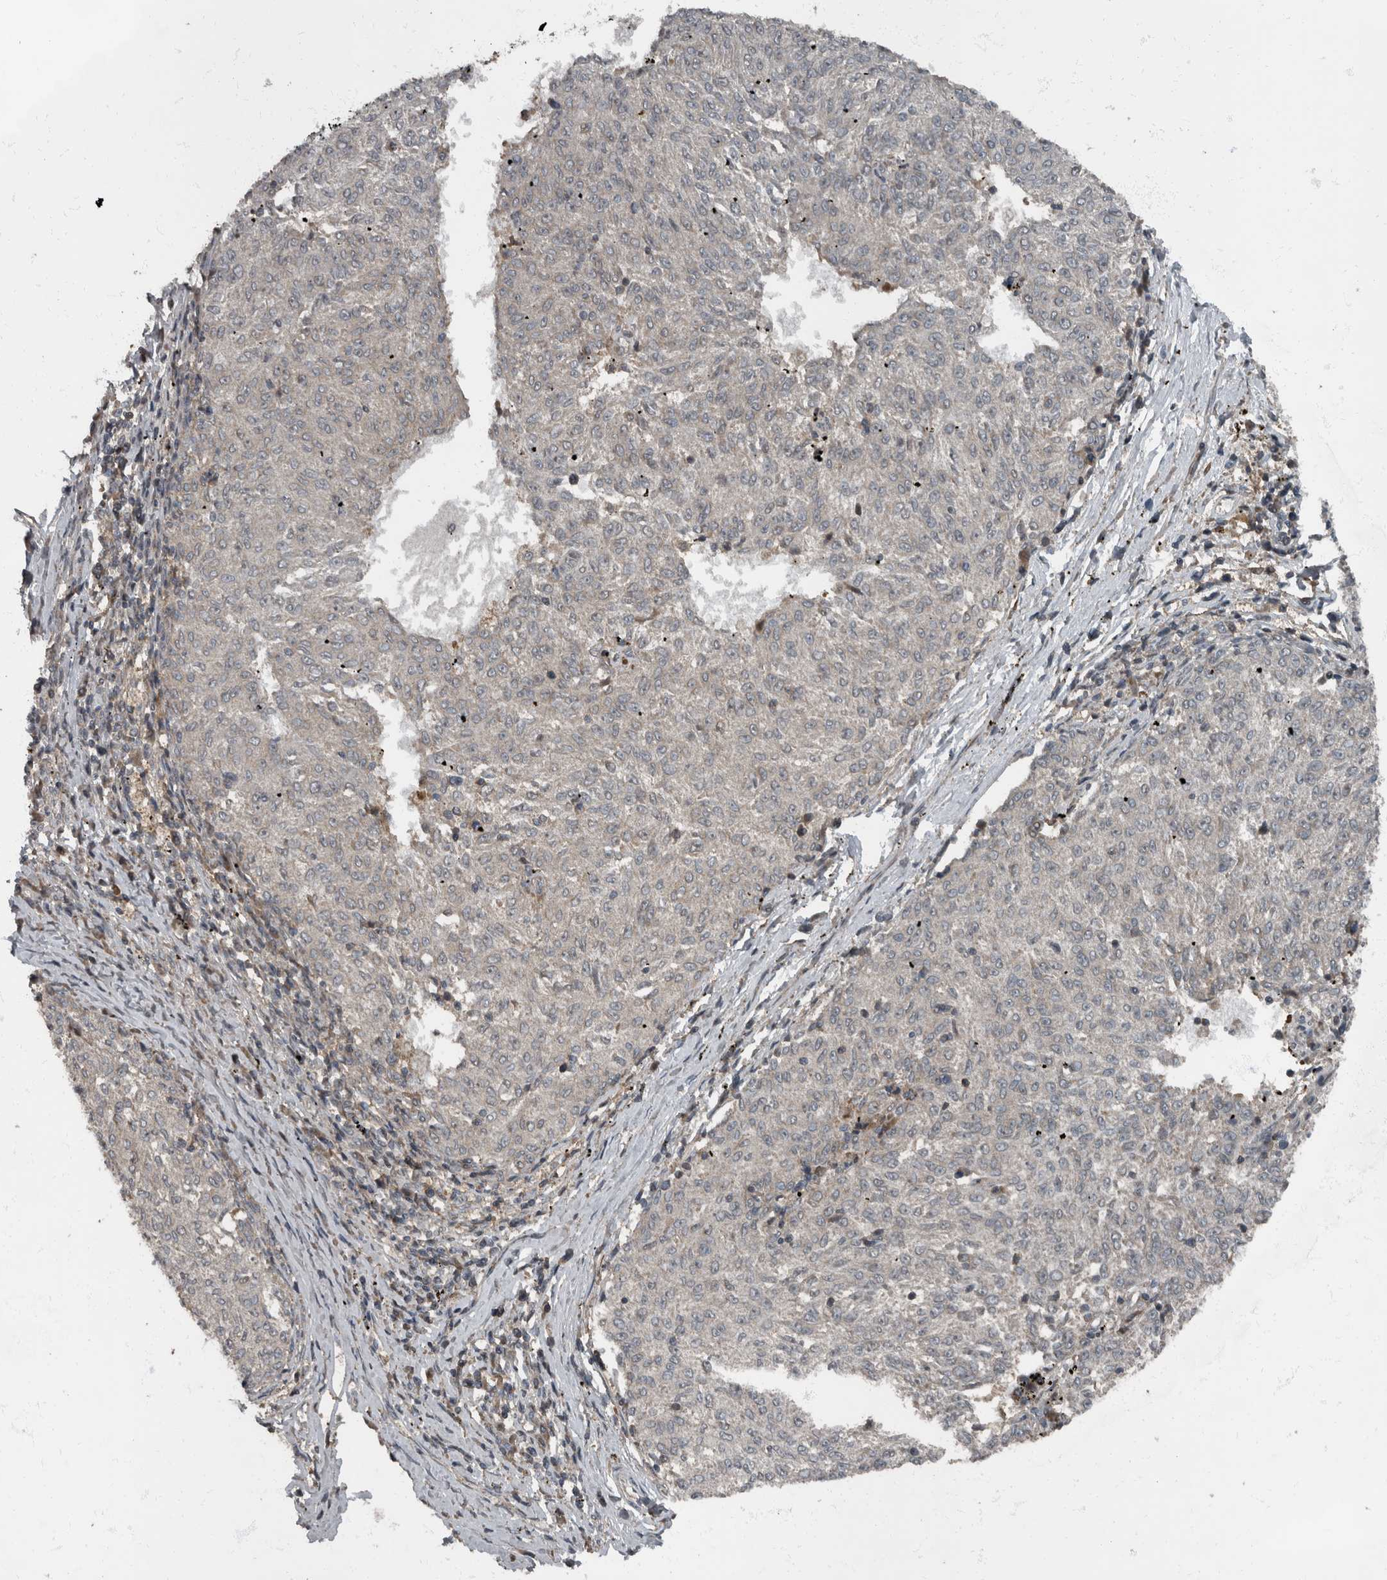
{"staining": {"intensity": "negative", "quantity": "none", "location": "none"}, "tissue": "melanoma", "cell_type": "Tumor cells", "image_type": "cancer", "snomed": [{"axis": "morphology", "description": "Malignant melanoma, NOS"}, {"axis": "topography", "description": "Skin"}], "caption": "High power microscopy micrograph of an immunohistochemistry image of malignant melanoma, revealing no significant expression in tumor cells.", "gene": "RABGGTB", "patient": {"sex": "female", "age": 72}}